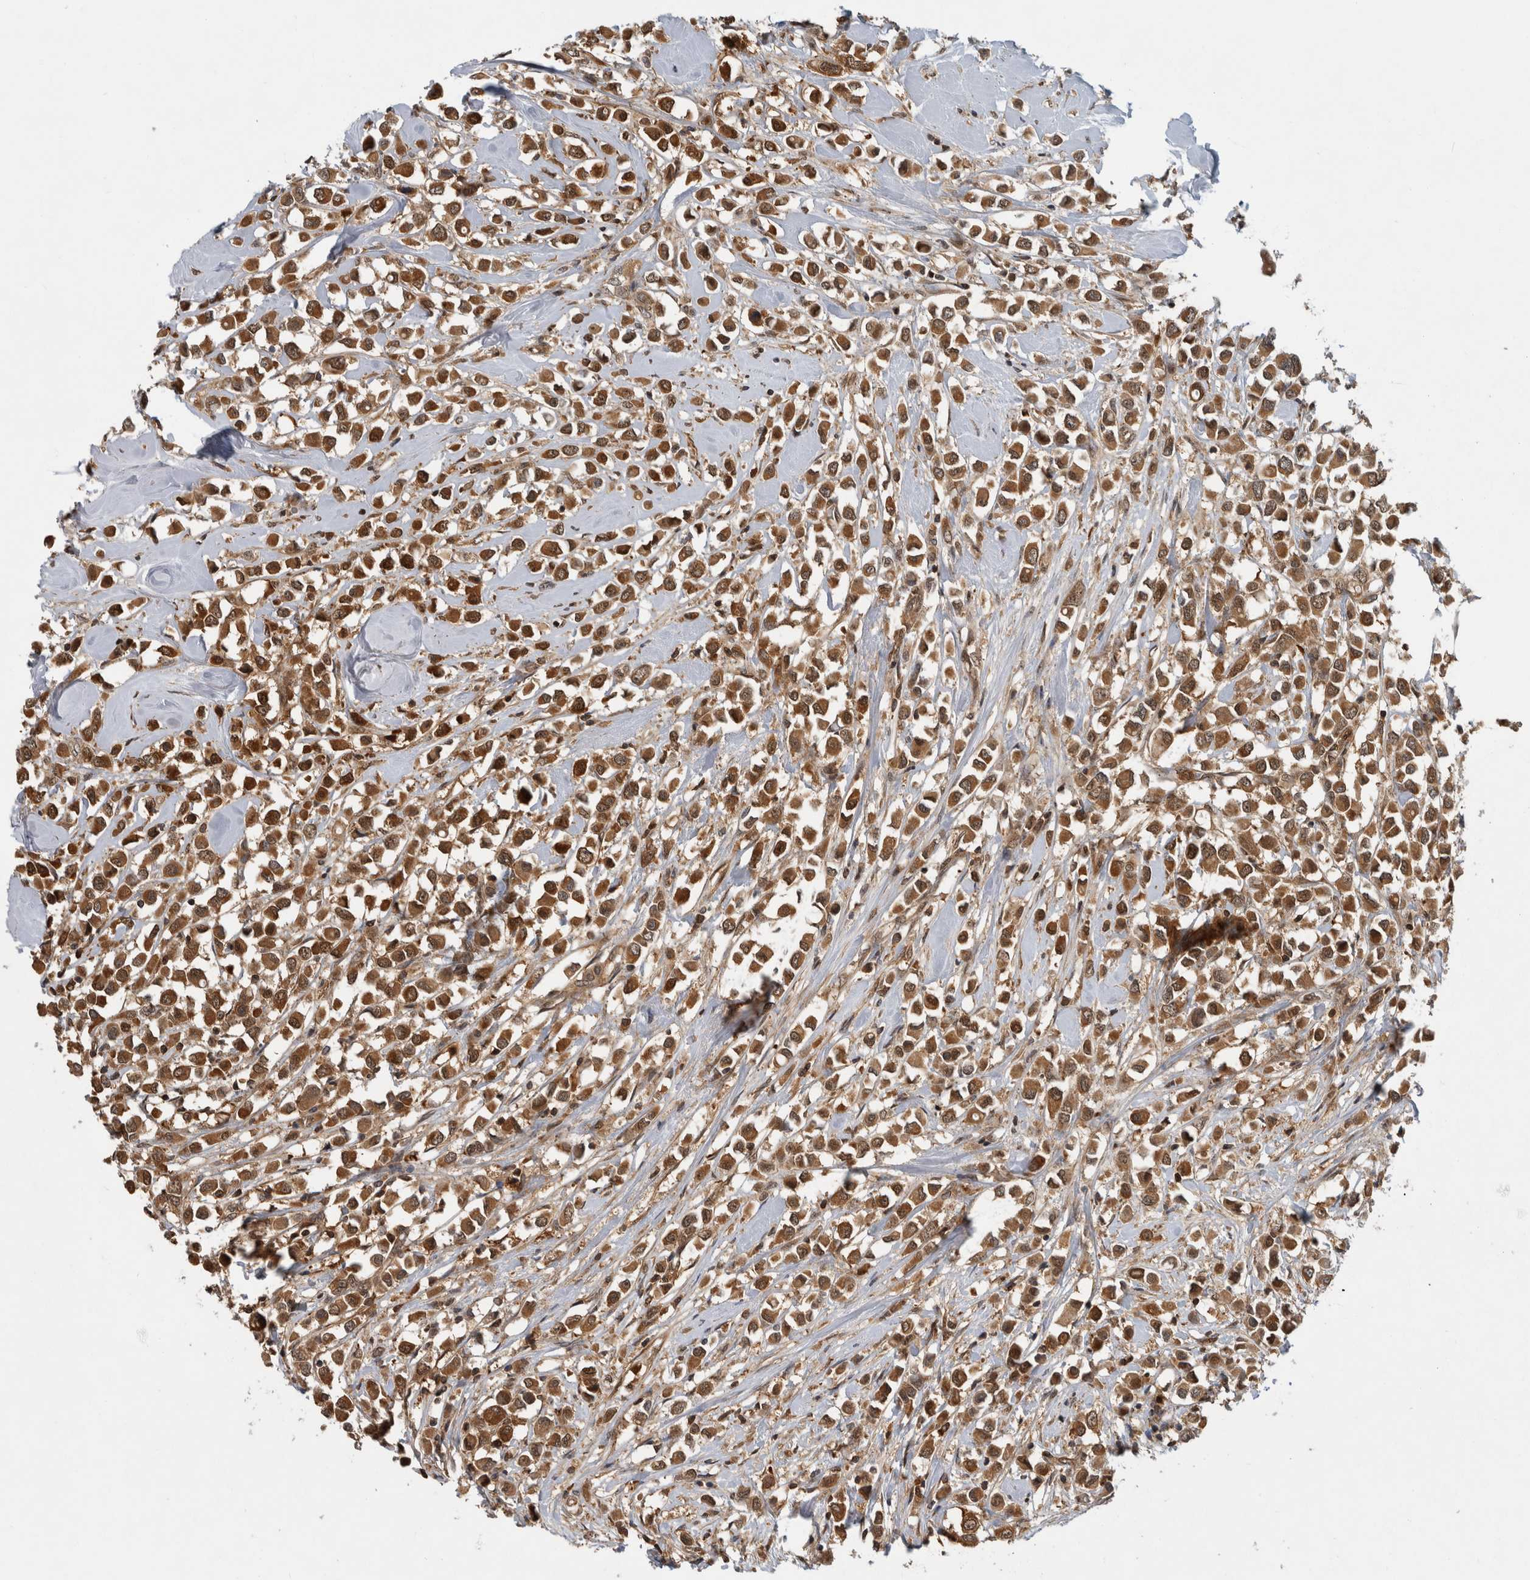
{"staining": {"intensity": "strong", "quantity": ">75%", "location": "cytoplasmic/membranous,nuclear"}, "tissue": "breast cancer", "cell_type": "Tumor cells", "image_type": "cancer", "snomed": [{"axis": "morphology", "description": "Duct carcinoma"}, {"axis": "topography", "description": "Breast"}], "caption": "Breast cancer stained with a brown dye displays strong cytoplasmic/membranous and nuclear positive positivity in about >75% of tumor cells.", "gene": "ASTN2", "patient": {"sex": "female", "age": 61}}